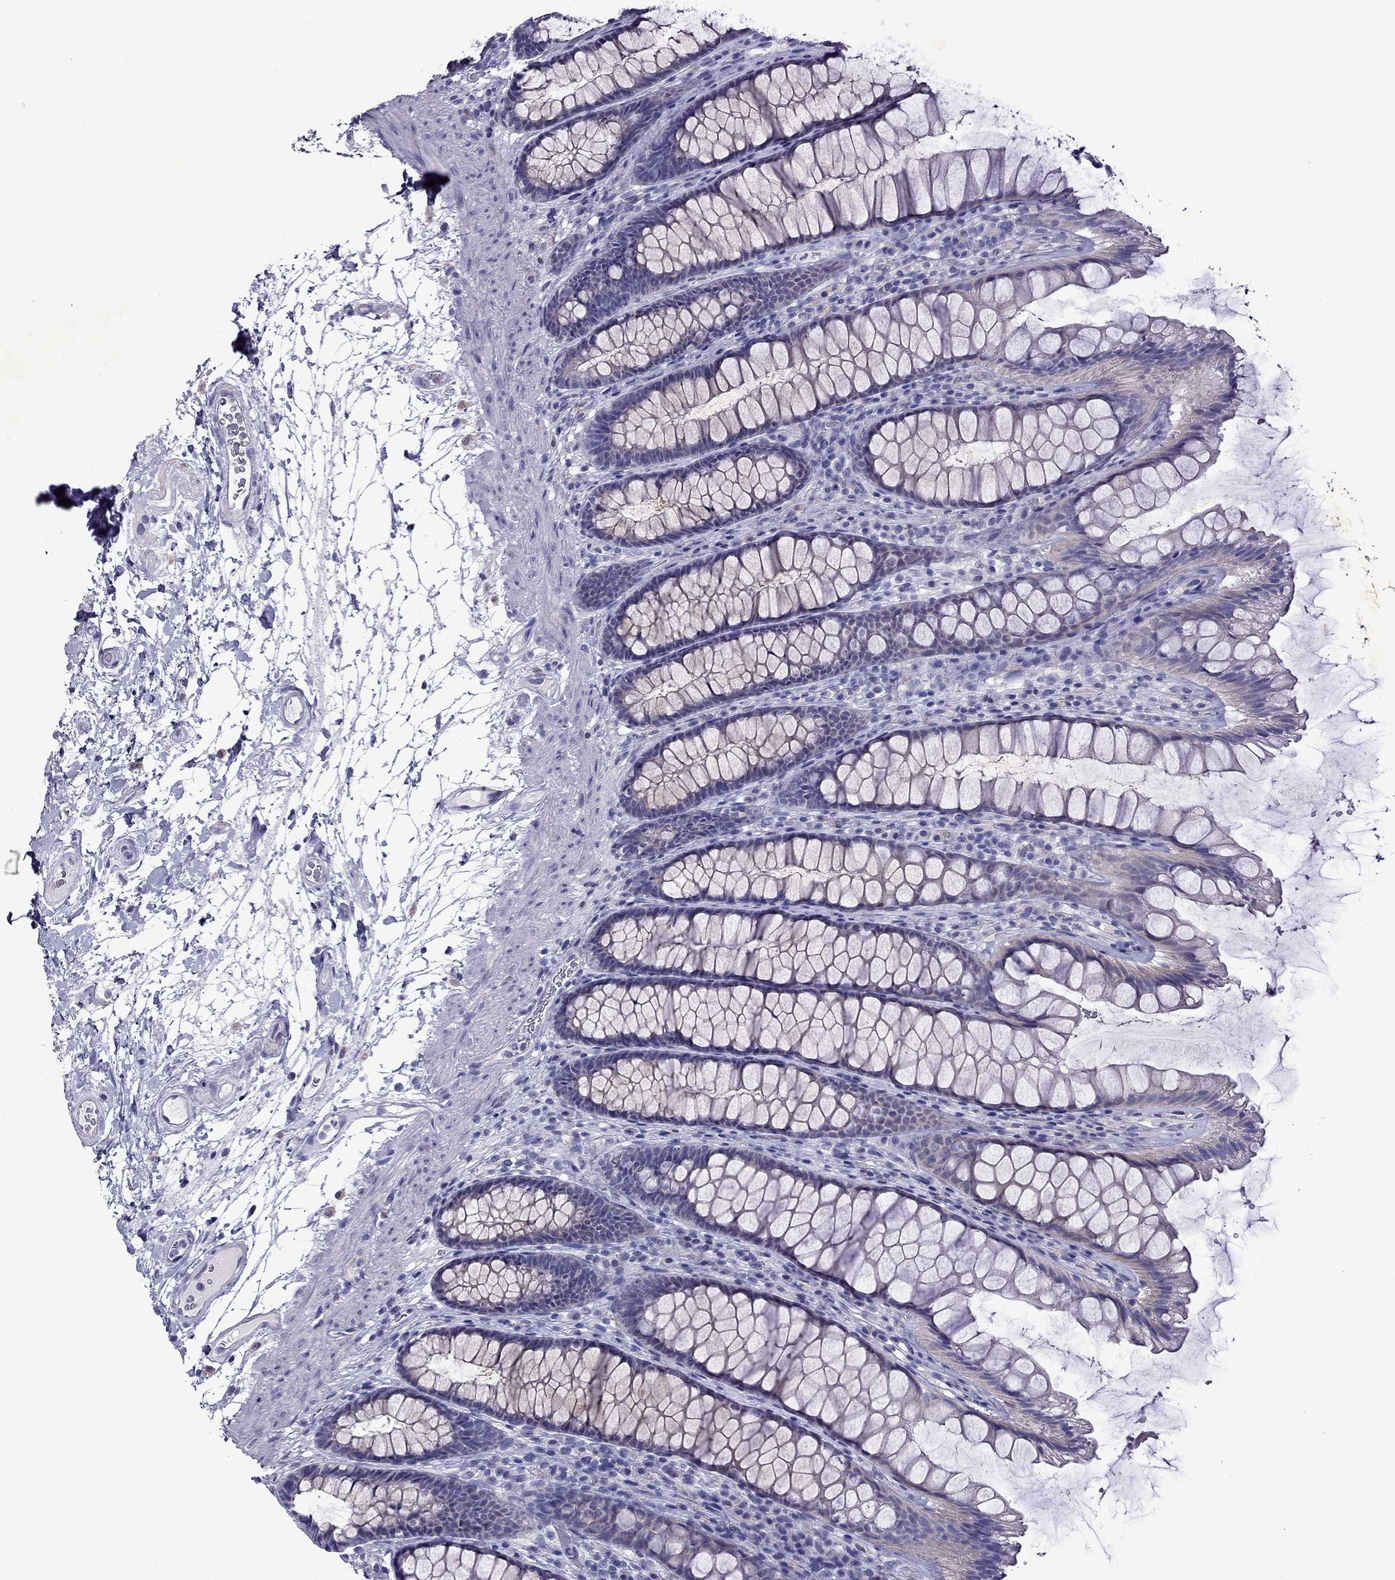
{"staining": {"intensity": "negative", "quantity": "none", "location": "none"}, "tissue": "rectum", "cell_type": "Glandular cells", "image_type": "normal", "snomed": [{"axis": "morphology", "description": "Normal tissue, NOS"}, {"axis": "topography", "description": "Rectum"}], "caption": "IHC micrograph of normal rectum: human rectum stained with DAB (3,3'-diaminobenzidine) reveals no significant protein expression in glandular cells.", "gene": "TDRD1", "patient": {"sex": "male", "age": 72}}